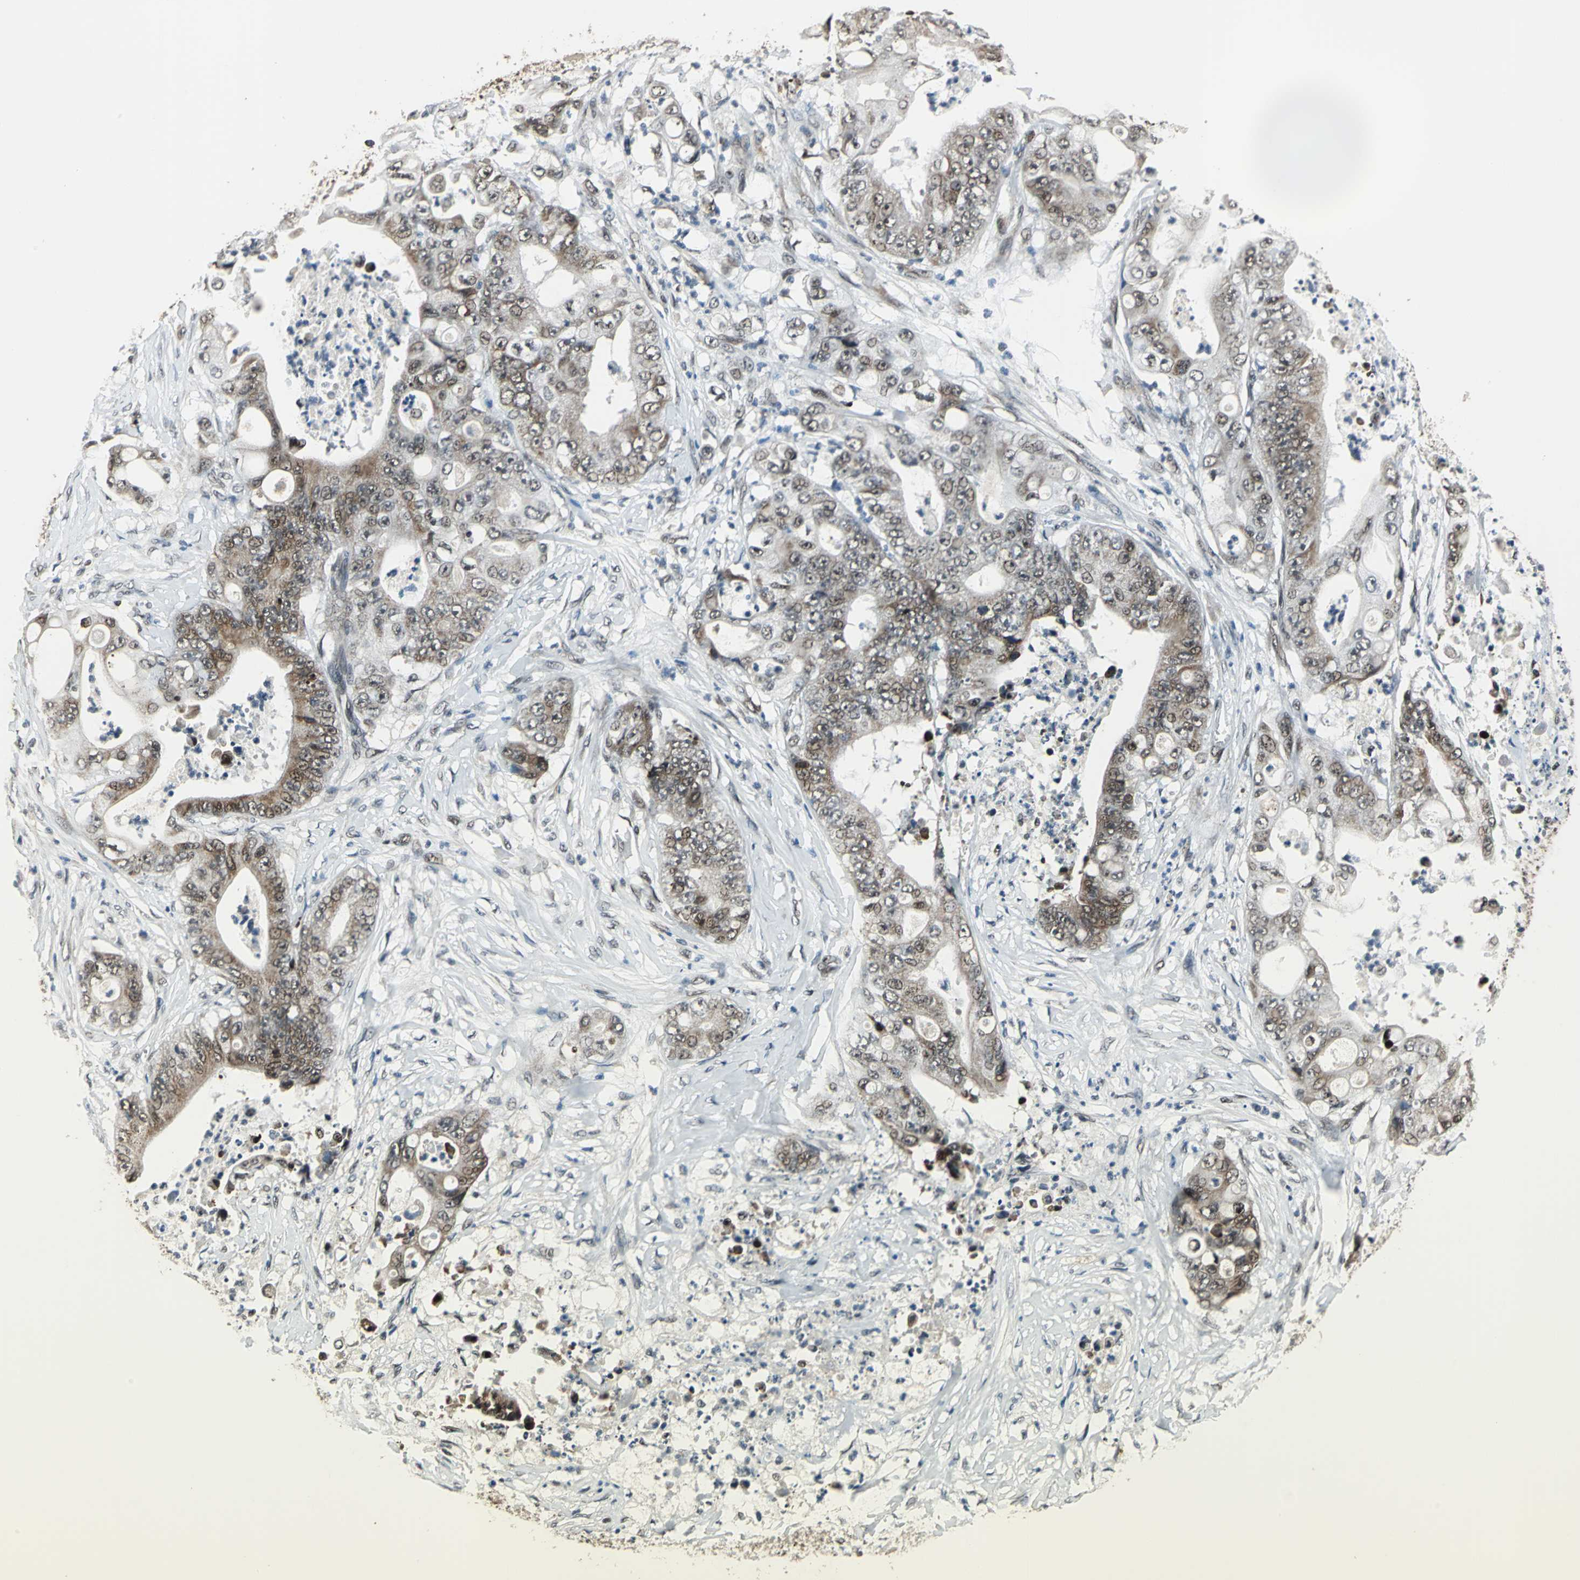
{"staining": {"intensity": "moderate", "quantity": "25%-75%", "location": "cytoplasmic/membranous,nuclear"}, "tissue": "stomach cancer", "cell_type": "Tumor cells", "image_type": "cancer", "snomed": [{"axis": "morphology", "description": "Adenocarcinoma, NOS"}, {"axis": "topography", "description": "Stomach"}], "caption": "A brown stain highlights moderate cytoplasmic/membranous and nuclear expression of a protein in stomach adenocarcinoma tumor cells.", "gene": "BCLAF1", "patient": {"sex": "female", "age": 73}}